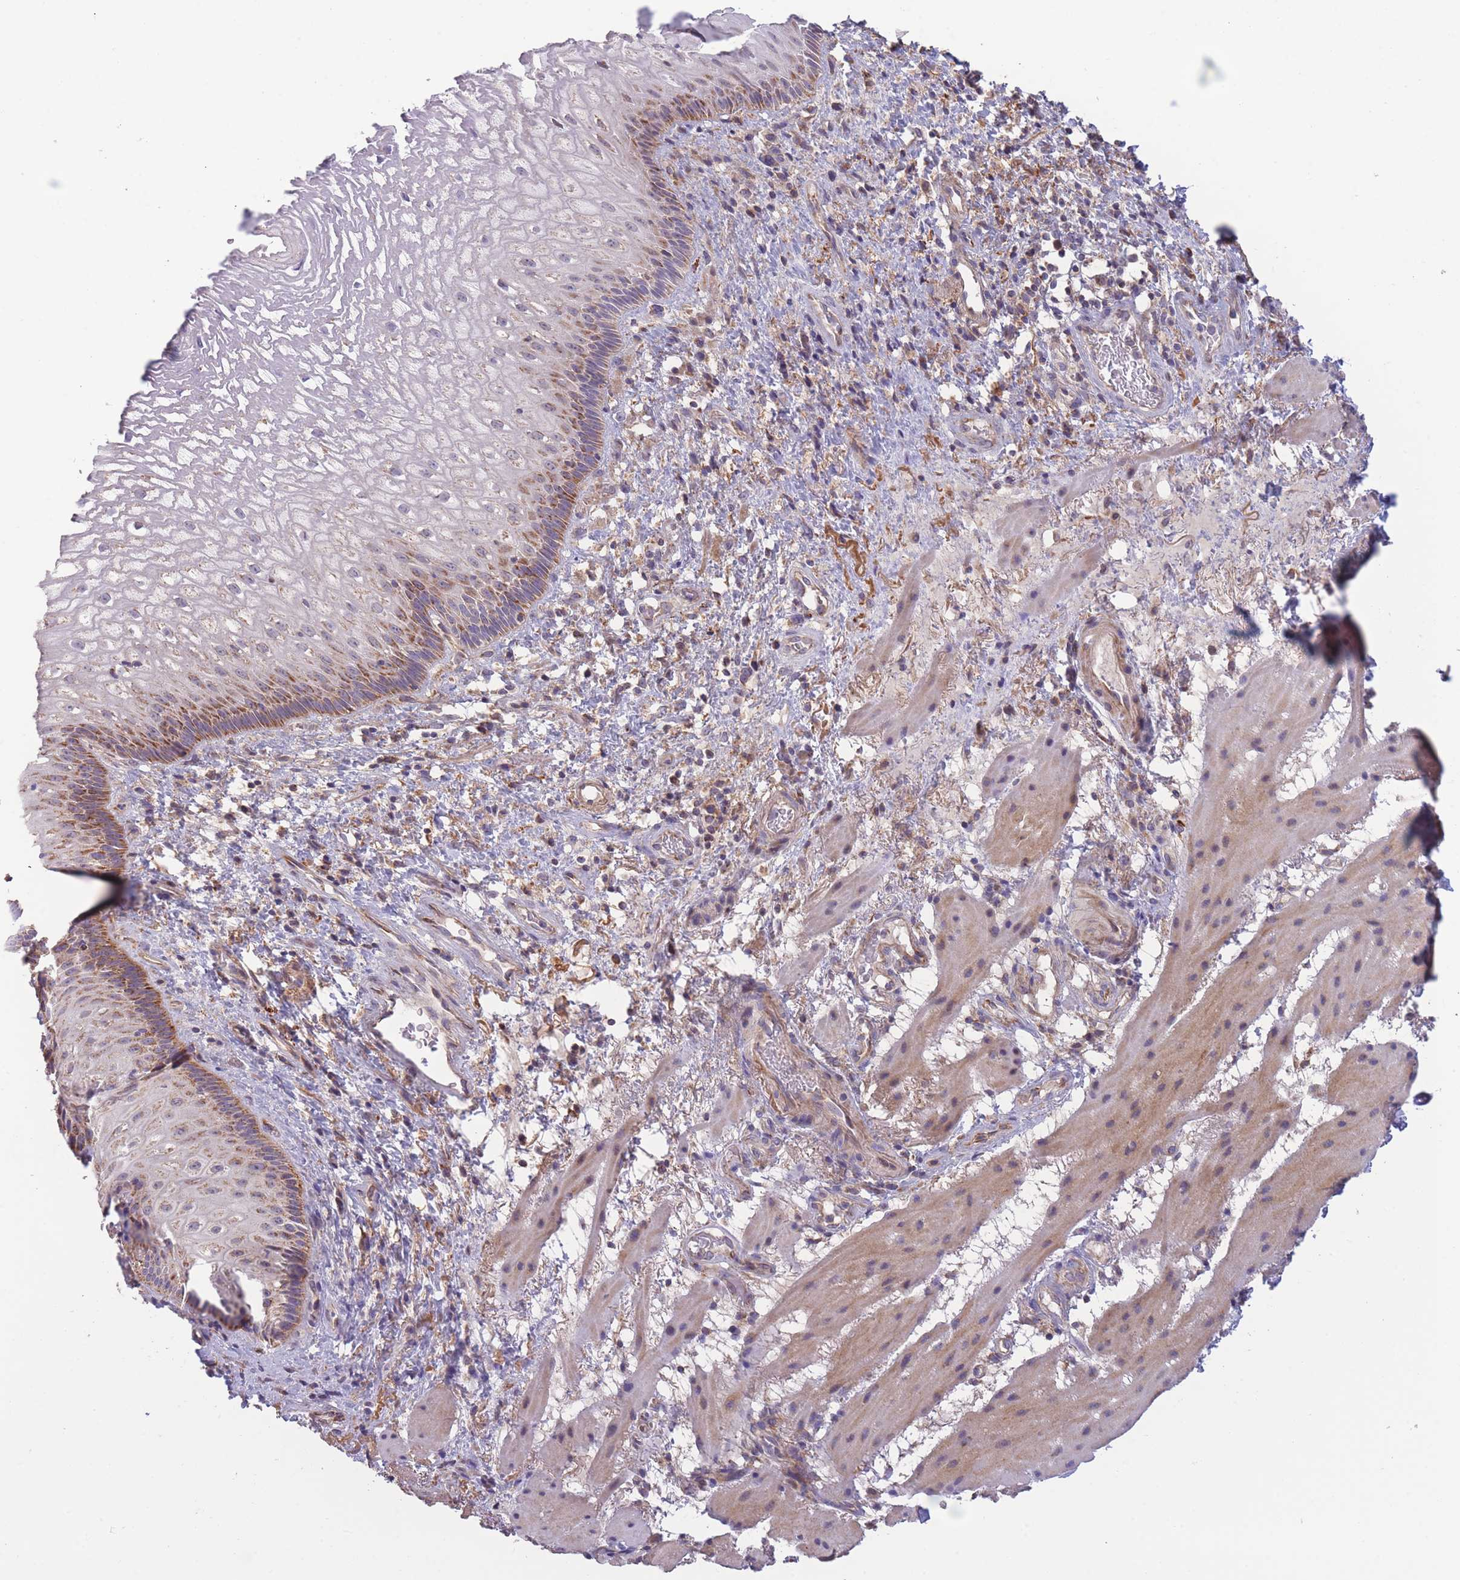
{"staining": {"intensity": "moderate", "quantity": ">75%", "location": "cytoplasmic/membranous"}, "tissue": "esophagus", "cell_type": "Squamous epithelial cells", "image_type": "normal", "snomed": [{"axis": "morphology", "description": "Normal tissue, NOS"}, {"axis": "topography", "description": "Esophagus"}], "caption": "IHC of normal esophagus exhibits medium levels of moderate cytoplasmic/membranous staining in about >75% of squamous epithelial cells.", "gene": "SLC25A42", "patient": {"sex": "female", "age": 75}}